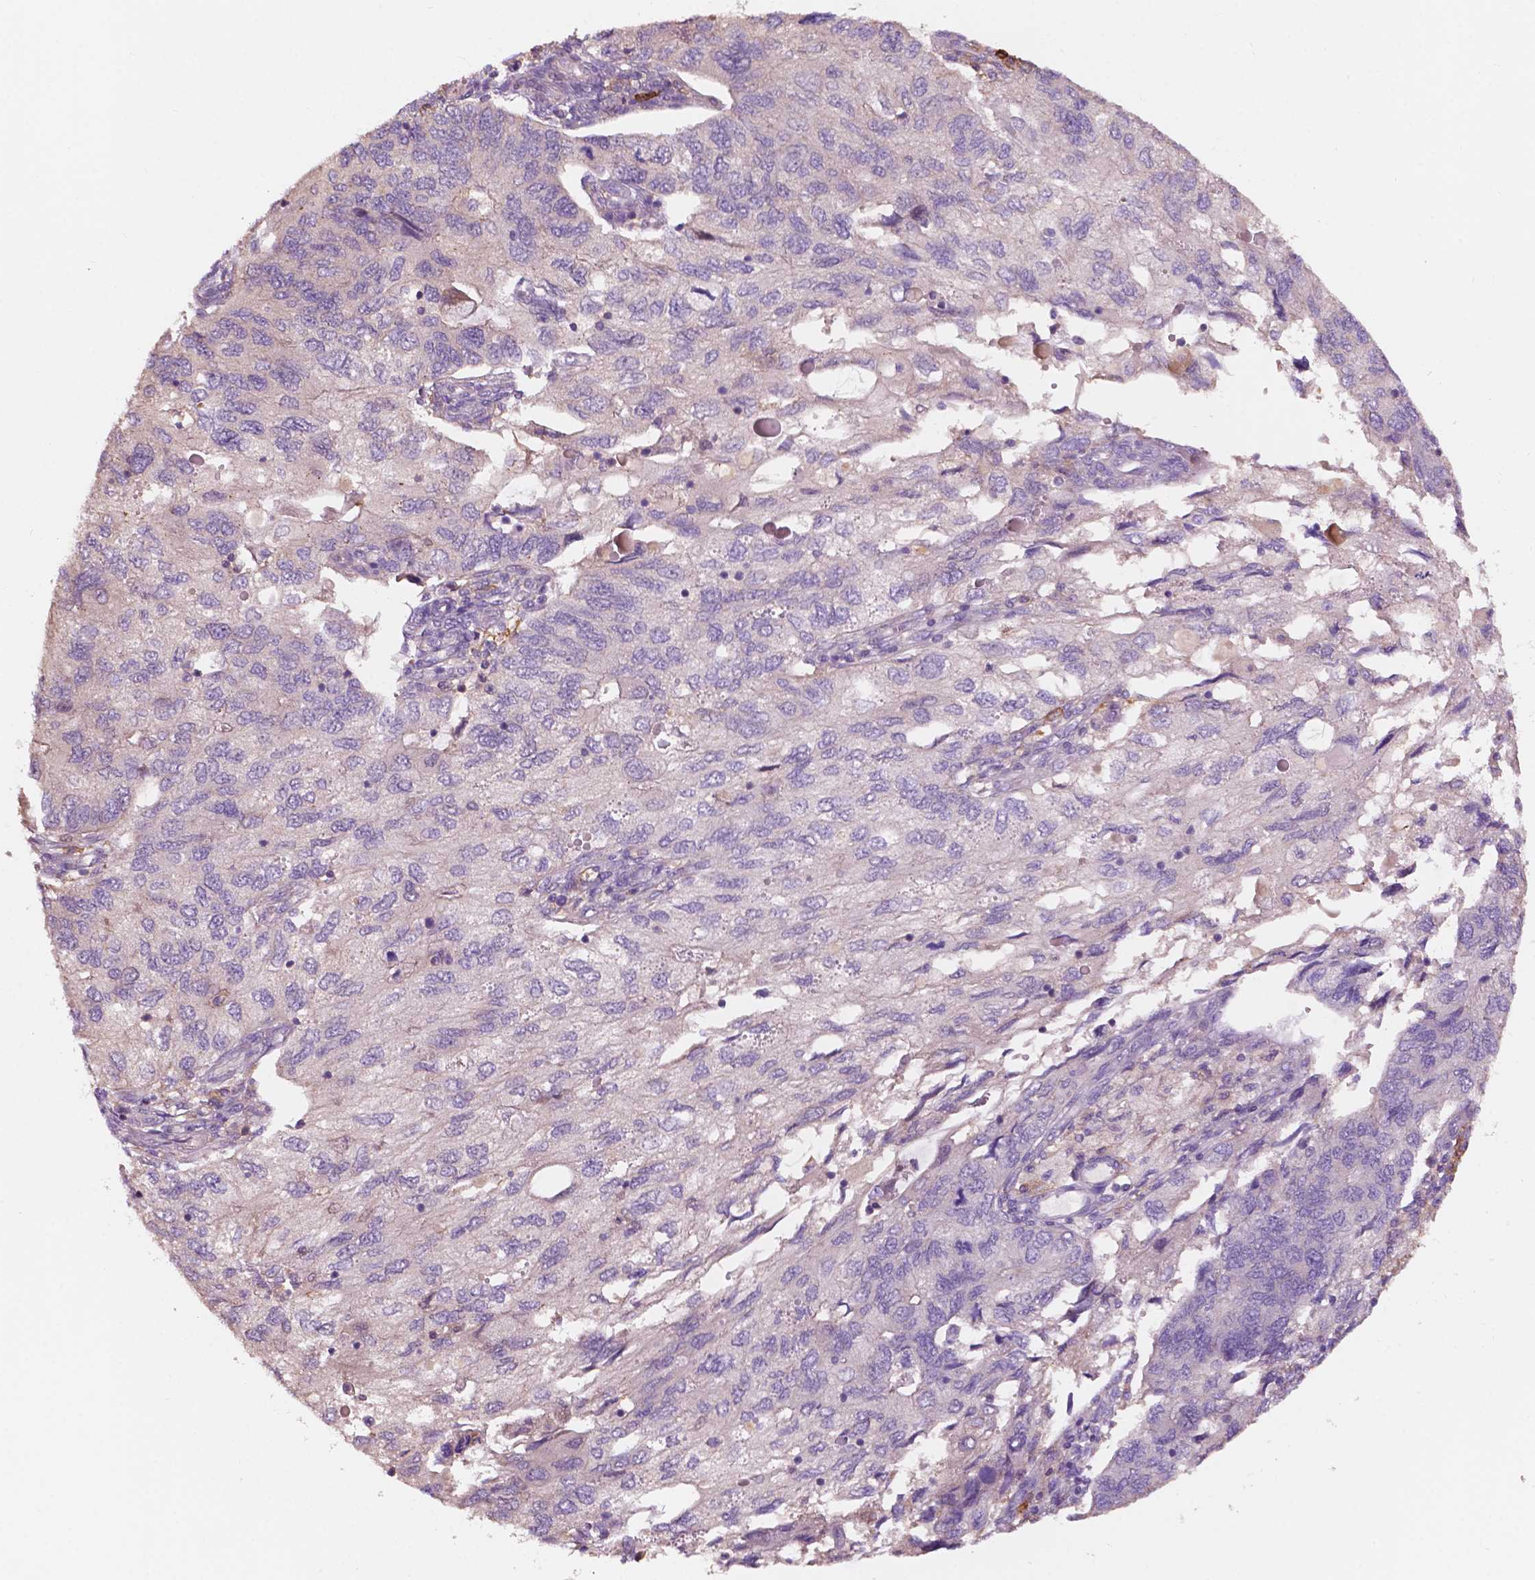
{"staining": {"intensity": "negative", "quantity": "none", "location": "none"}, "tissue": "endometrial cancer", "cell_type": "Tumor cells", "image_type": "cancer", "snomed": [{"axis": "morphology", "description": "Carcinoma, NOS"}, {"axis": "topography", "description": "Uterus"}], "caption": "Image shows no significant protein positivity in tumor cells of endometrial cancer (carcinoma).", "gene": "SEMA4A", "patient": {"sex": "female", "age": 76}}